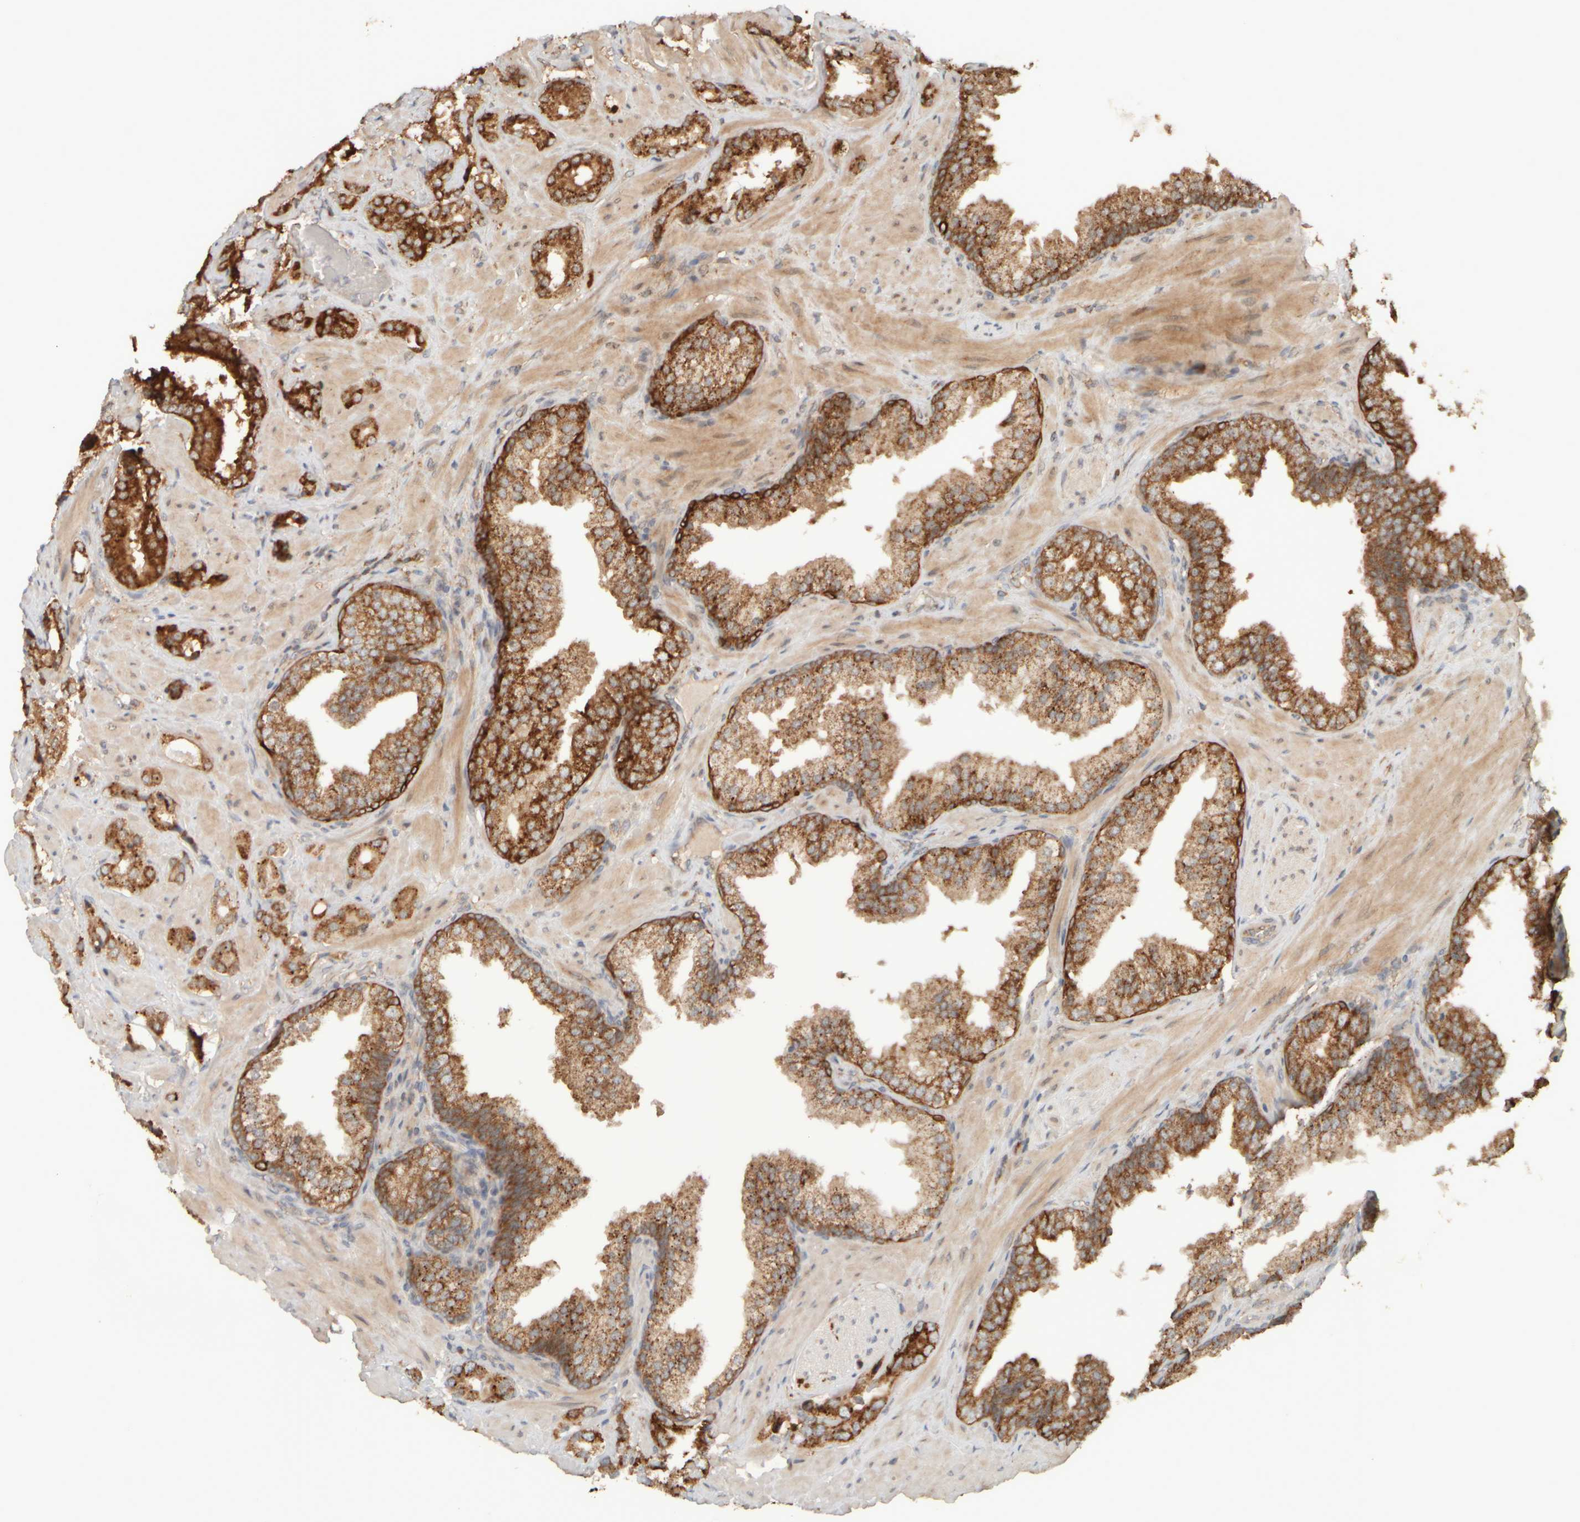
{"staining": {"intensity": "strong", "quantity": ">75%", "location": "cytoplasmic/membranous"}, "tissue": "prostate cancer", "cell_type": "Tumor cells", "image_type": "cancer", "snomed": [{"axis": "morphology", "description": "Adenocarcinoma, High grade"}, {"axis": "topography", "description": "Prostate"}], "caption": "Brown immunohistochemical staining in human prostate cancer displays strong cytoplasmic/membranous staining in approximately >75% of tumor cells.", "gene": "EIF2B3", "patient": {"sex": "male", "age": 64}}